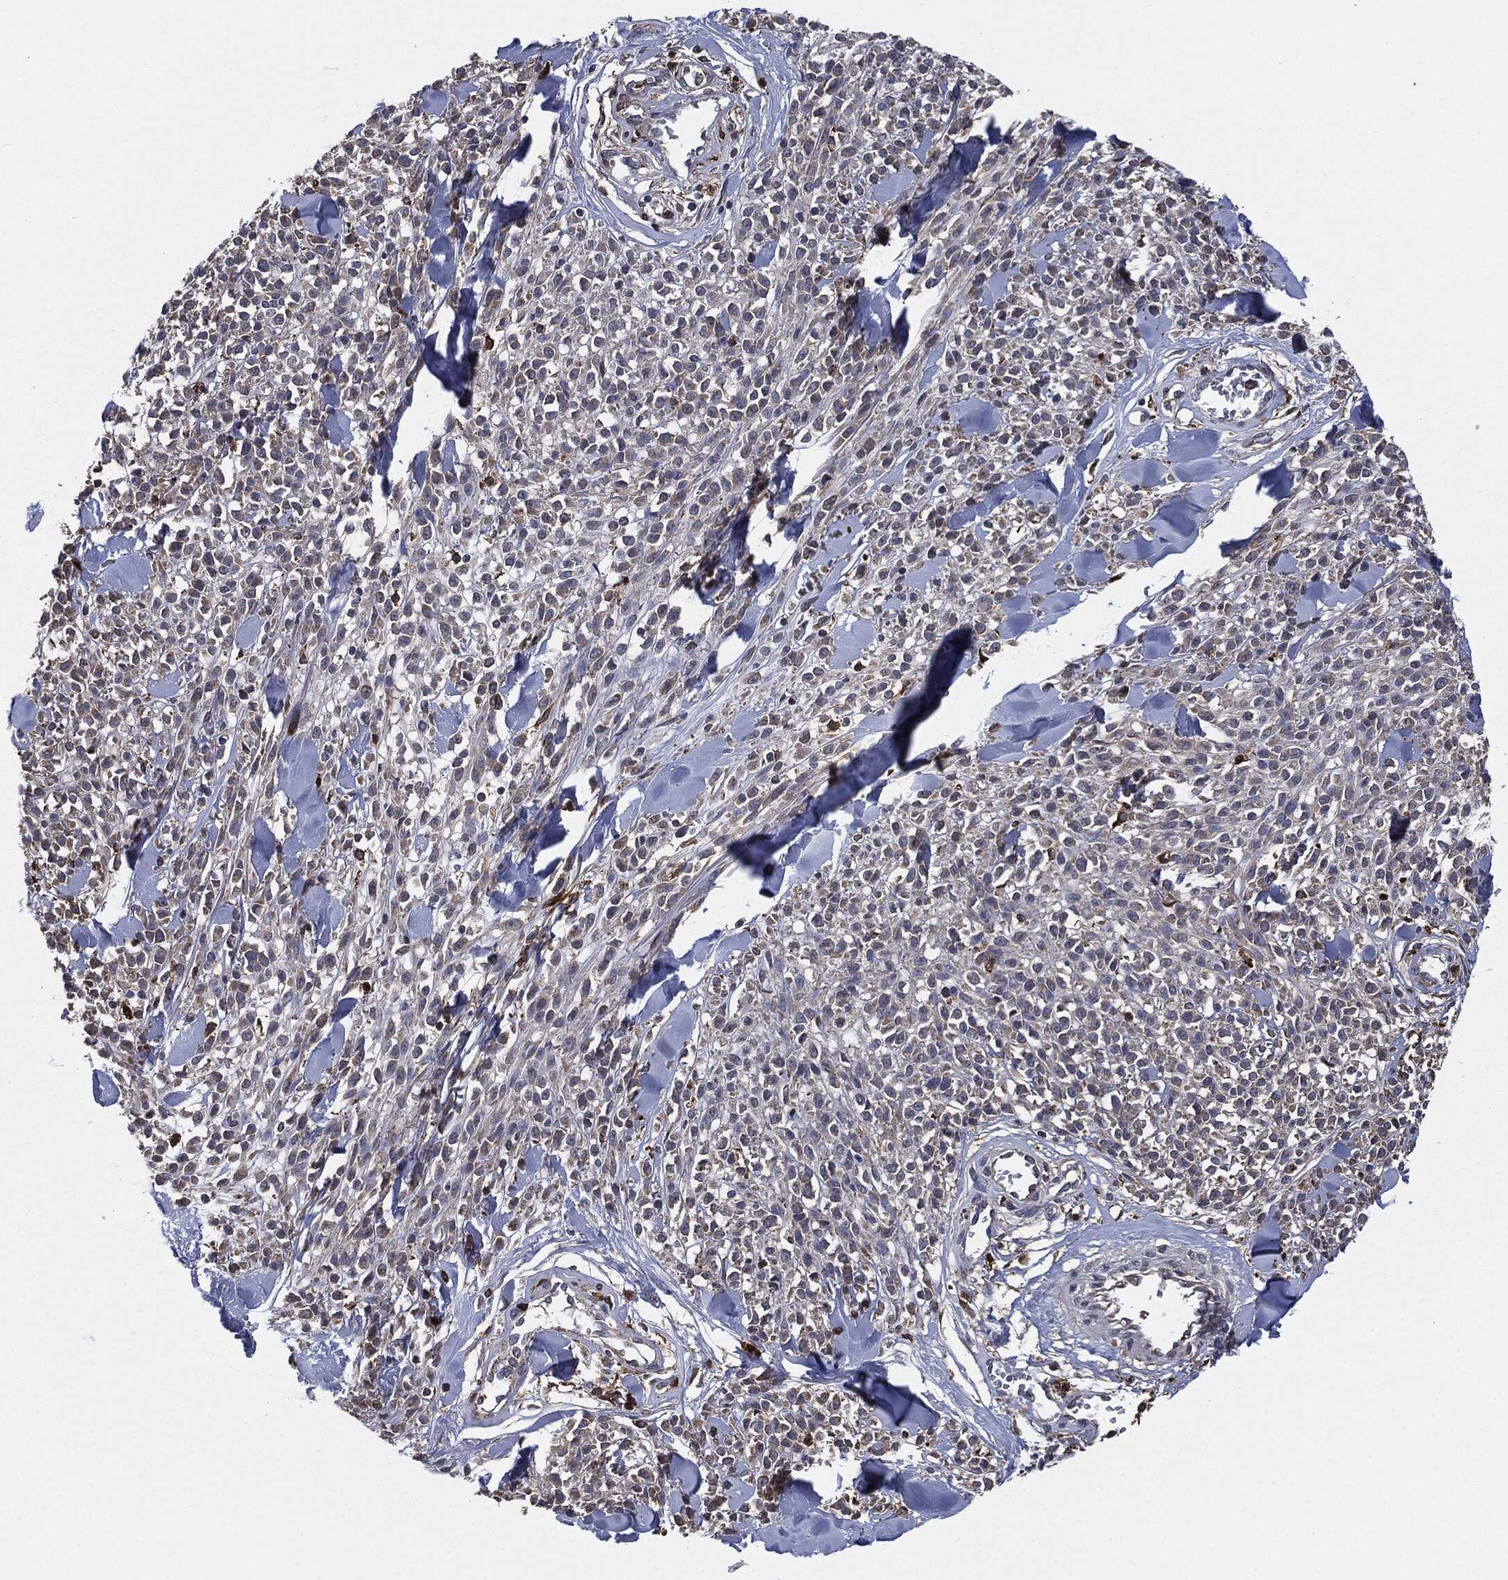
{"staining": {"intensity": "weak", "quantity": "<25%", "location": "cytoplasmic/membranous"}, "tissue": "melanoma", "cell_type": "Tumor cells", "image_type": "cancer", "snomed": [{"axis": "morphology", "description": "Malignant melanoma, NOS"}, {"axis": "topography", "description": "Skin"}, {"axis": "topography", "description": "Skin of trunk"}], "caption": "Immunohistochemistry micrograph of human malignant melanoma stained for a protein (brown), which demonstrates no expression in tumor cells. (DAB immunohistochemistry with hematoxylin counter stain).", "gene": "TMEM11", "patient": {"sex": "male", "age": 74}}